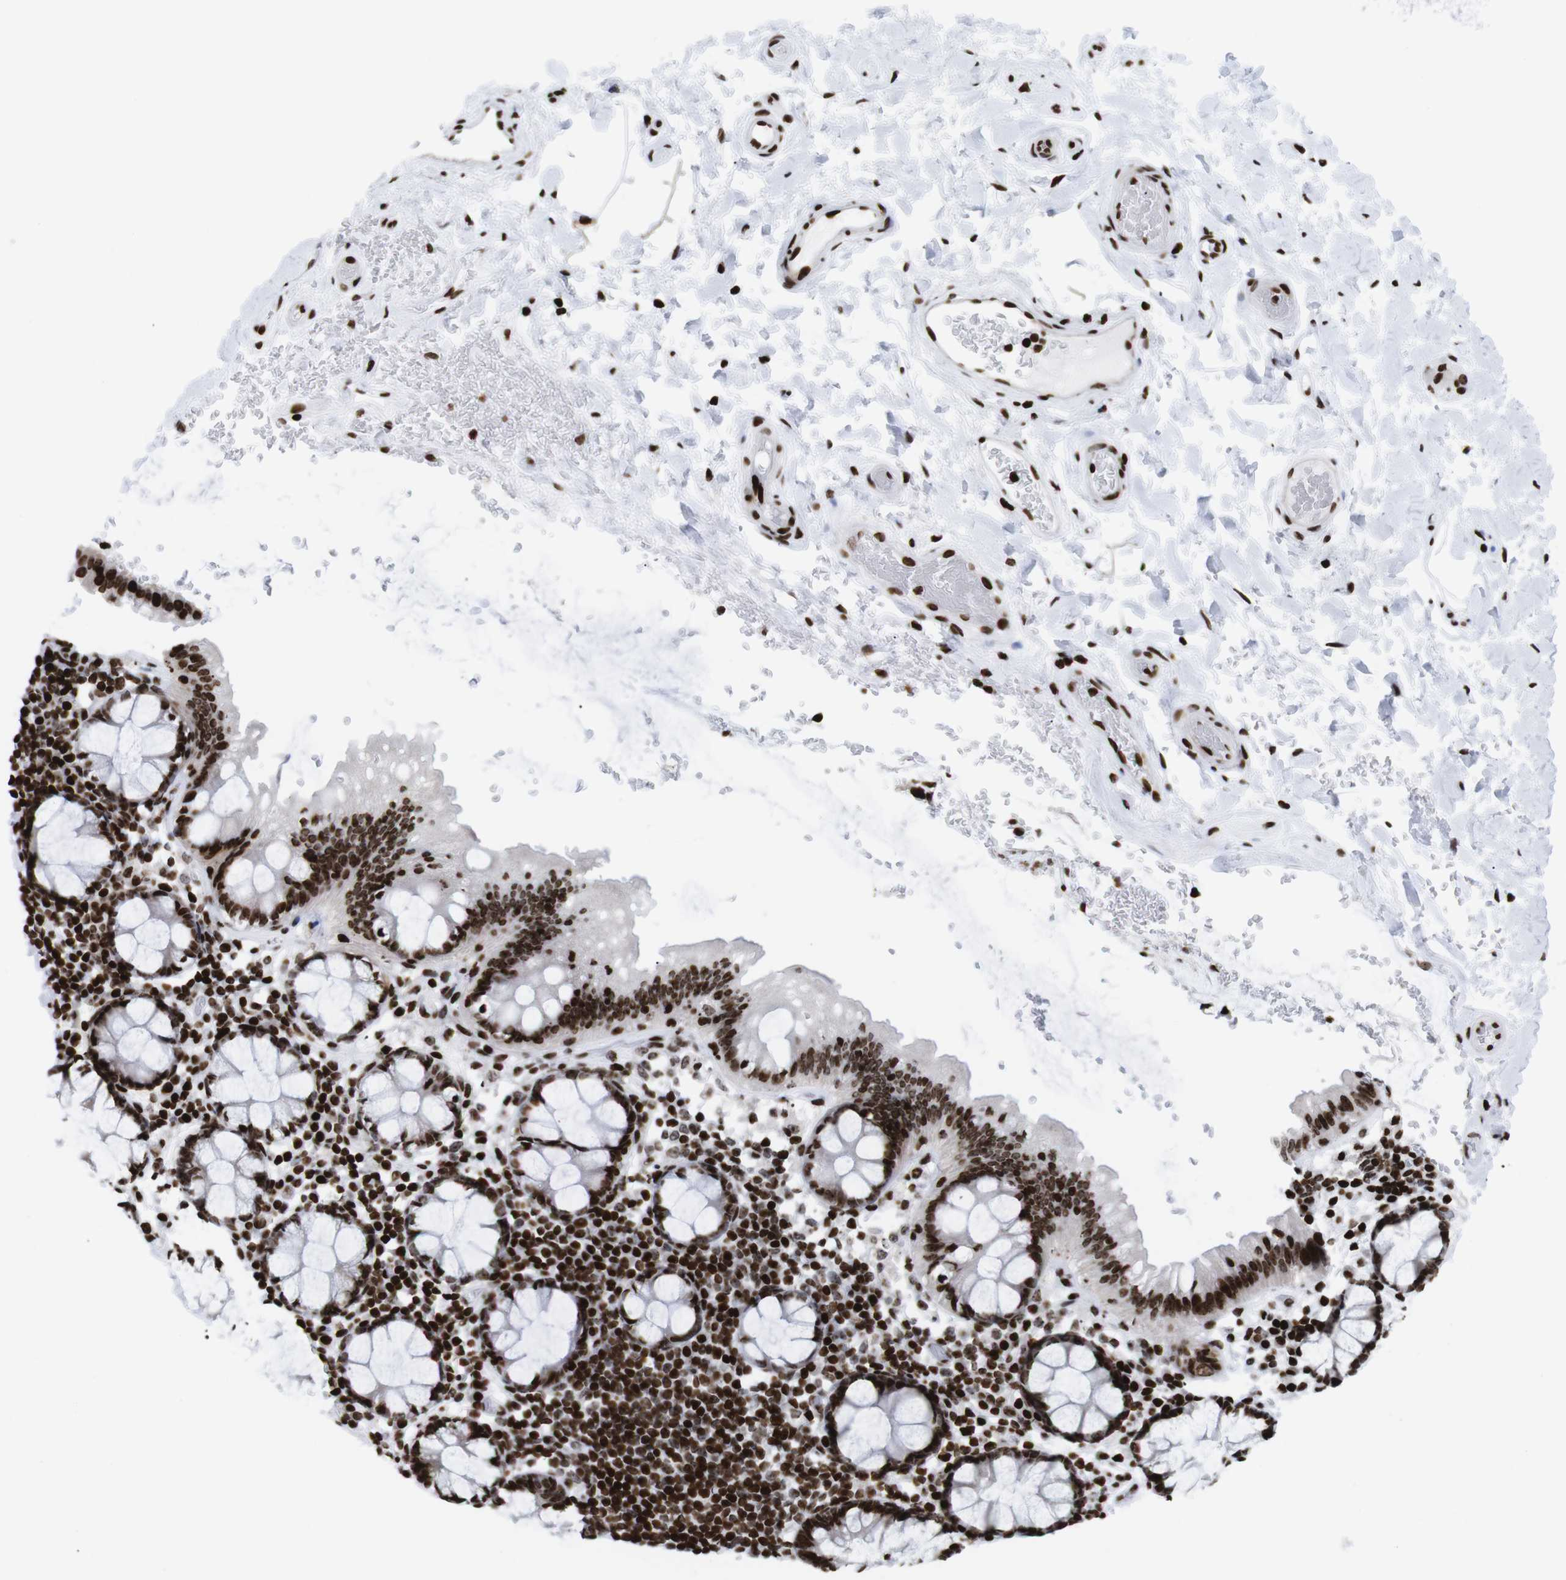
{"staining": {"intensity": "strong", "quantity": ">75%", "location": "nuclear"}, "tissue": "colon", "cell_type": "Endothelial cells", "image_type": "normal", "snomed": [{"axis": "morphology", "description": "Normal tissue, NOS"}, {"axis": "topography", "description": "Colon"}], "caption": "IHC (DAB (3,3'-diaminobenzidine)) staining of normal colon exhibits strong nuclear protein expression in about >75% of endothelial cells. (DAB (3,3'-diaminobenzidine) = brown stain, brightfield microscopy at high magnification).", "gene": "H1", "patient": {"sex": "female", "age": 80}}